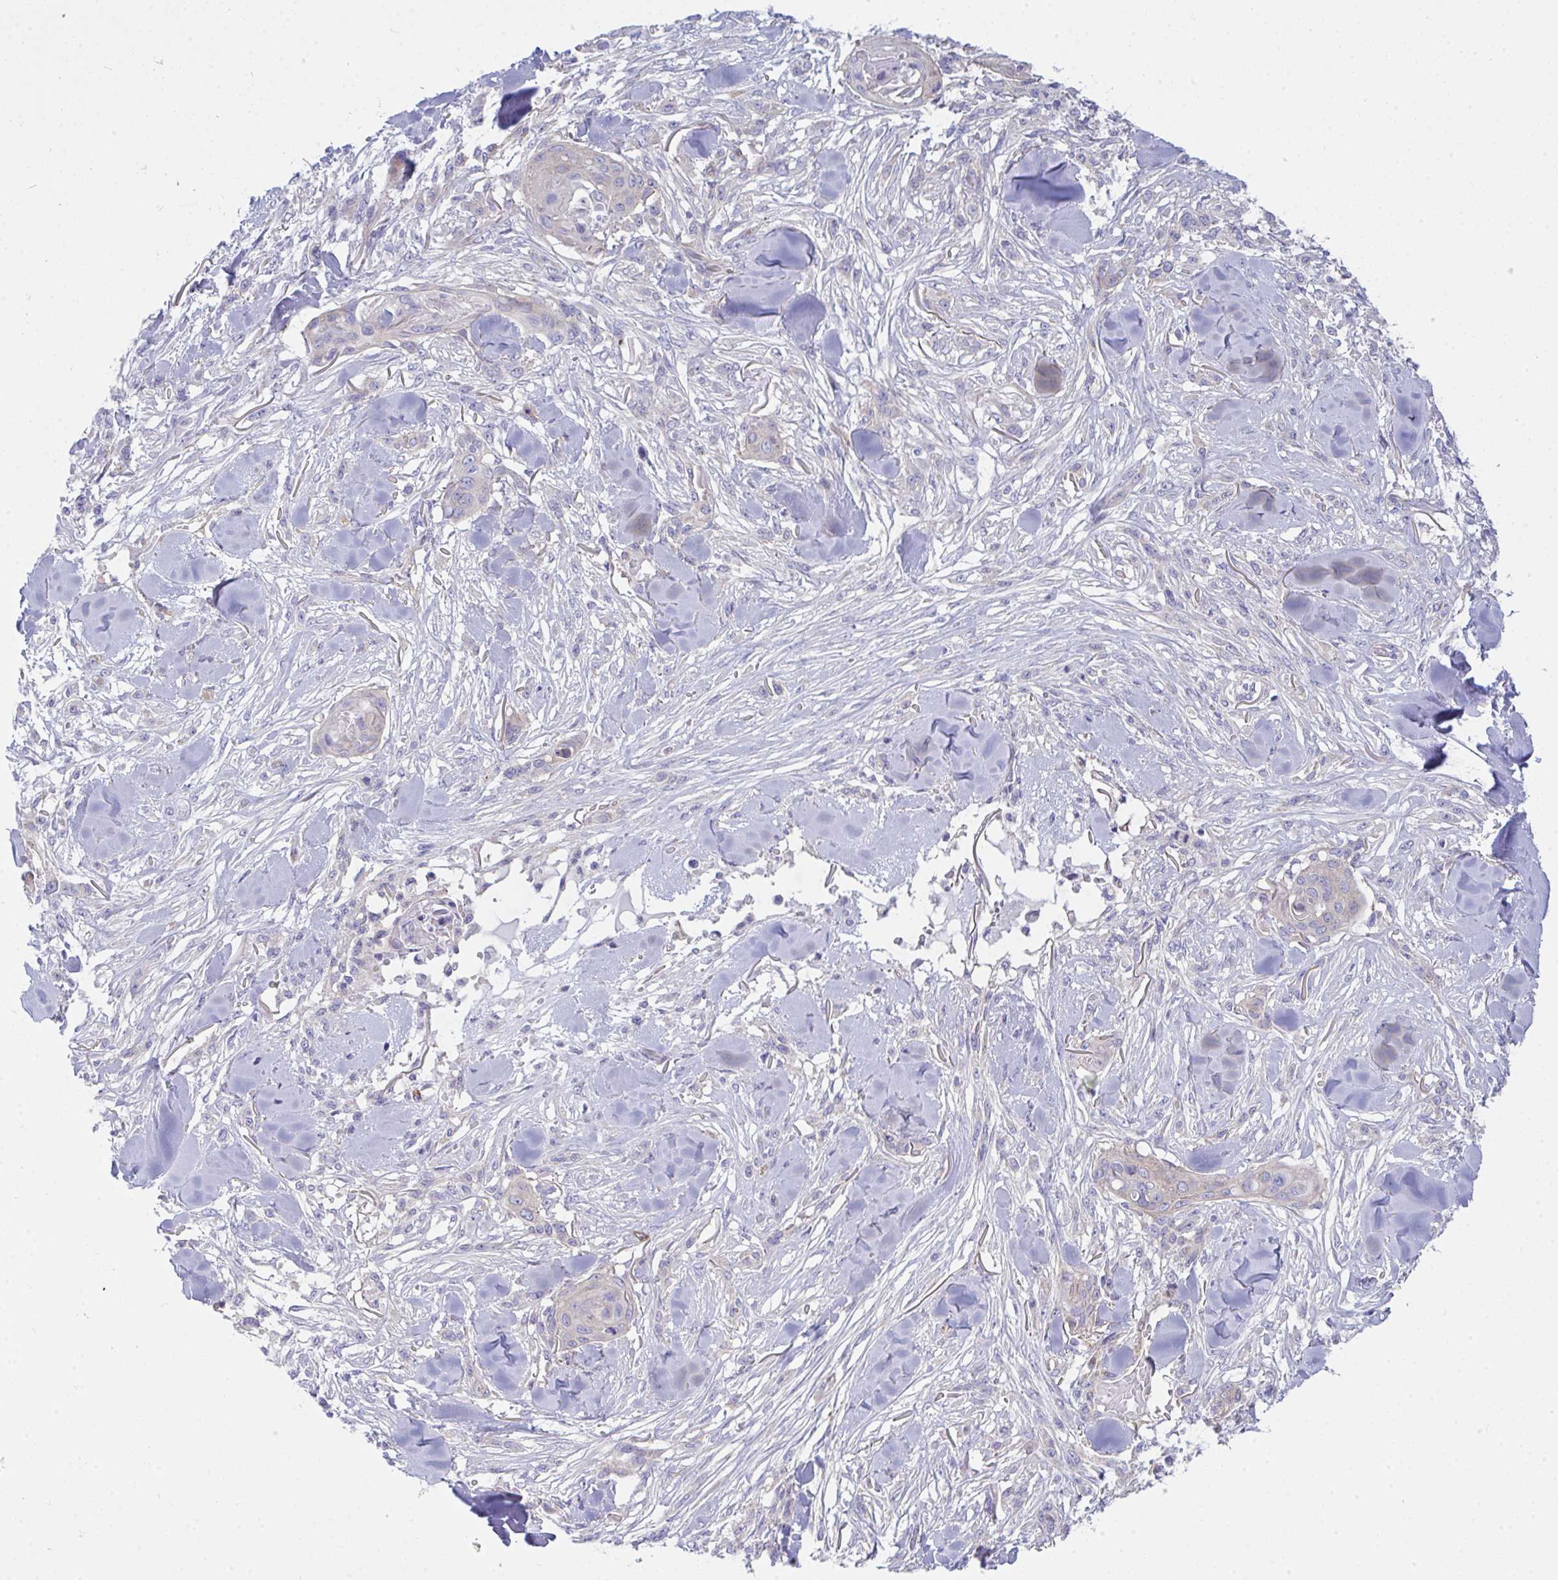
{"staining": {"intensity": "negative", "quantity": "none", "location": "none"}, "tissue": "skin cancer", "cell_type": "Tumor cells", "image_type": "cancer", "snomed": [{"axis": "morphology", "description": "Squamous cell carcinoma, NOS"}, {"axis": "topography", "description": "Skin"}], "caption": "IHC histopathology image of neoplastic tissue: skin cancer (squamous cell carcinoma) stained with DAB demonstrates no significant protein expression in tumor cells.", "gene": "GAB1", "patient": {"sex": "female", "age": 59}}